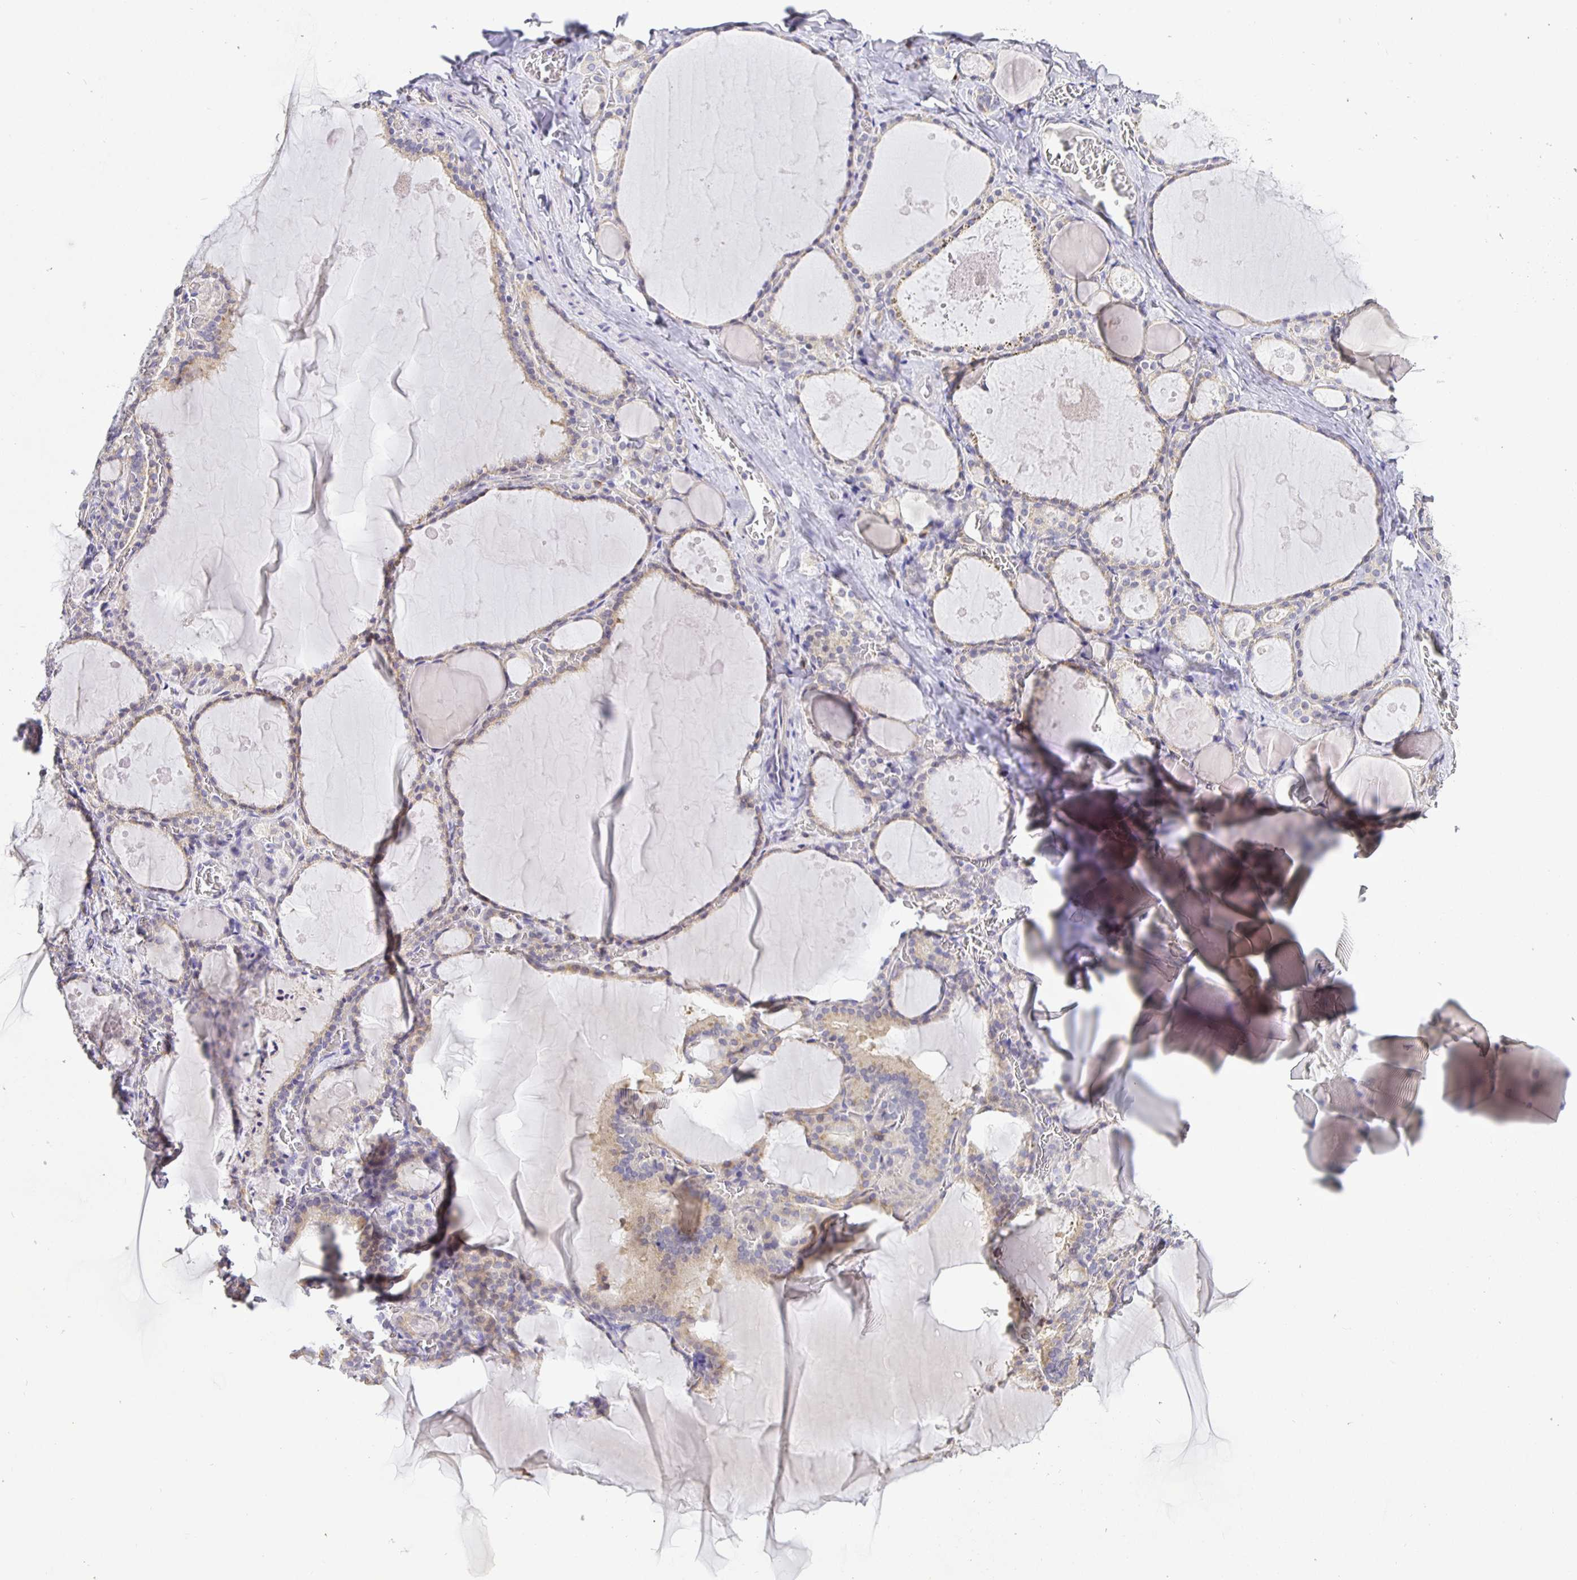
{"staining": {"intensity": "weak", "quantity": "25%-75%", "location": "cytoplasmic/membranous"}, "tissue": "thyroid gland", "cell_type": "Glandular cells", "image_type": "normal", "snomed": [{"axis": "morphology", "description": "Normal tissue, NOS"}, {"axis": "topography", "description": "Thyroid gland"}], "caption": "Weak cytoplasmic/membranous protein staining is present in approximately 25%-75% of glandular cells in thyroid gland.", "gene": "OPALIN", "patient": {"sex": "male", "age": 56}}